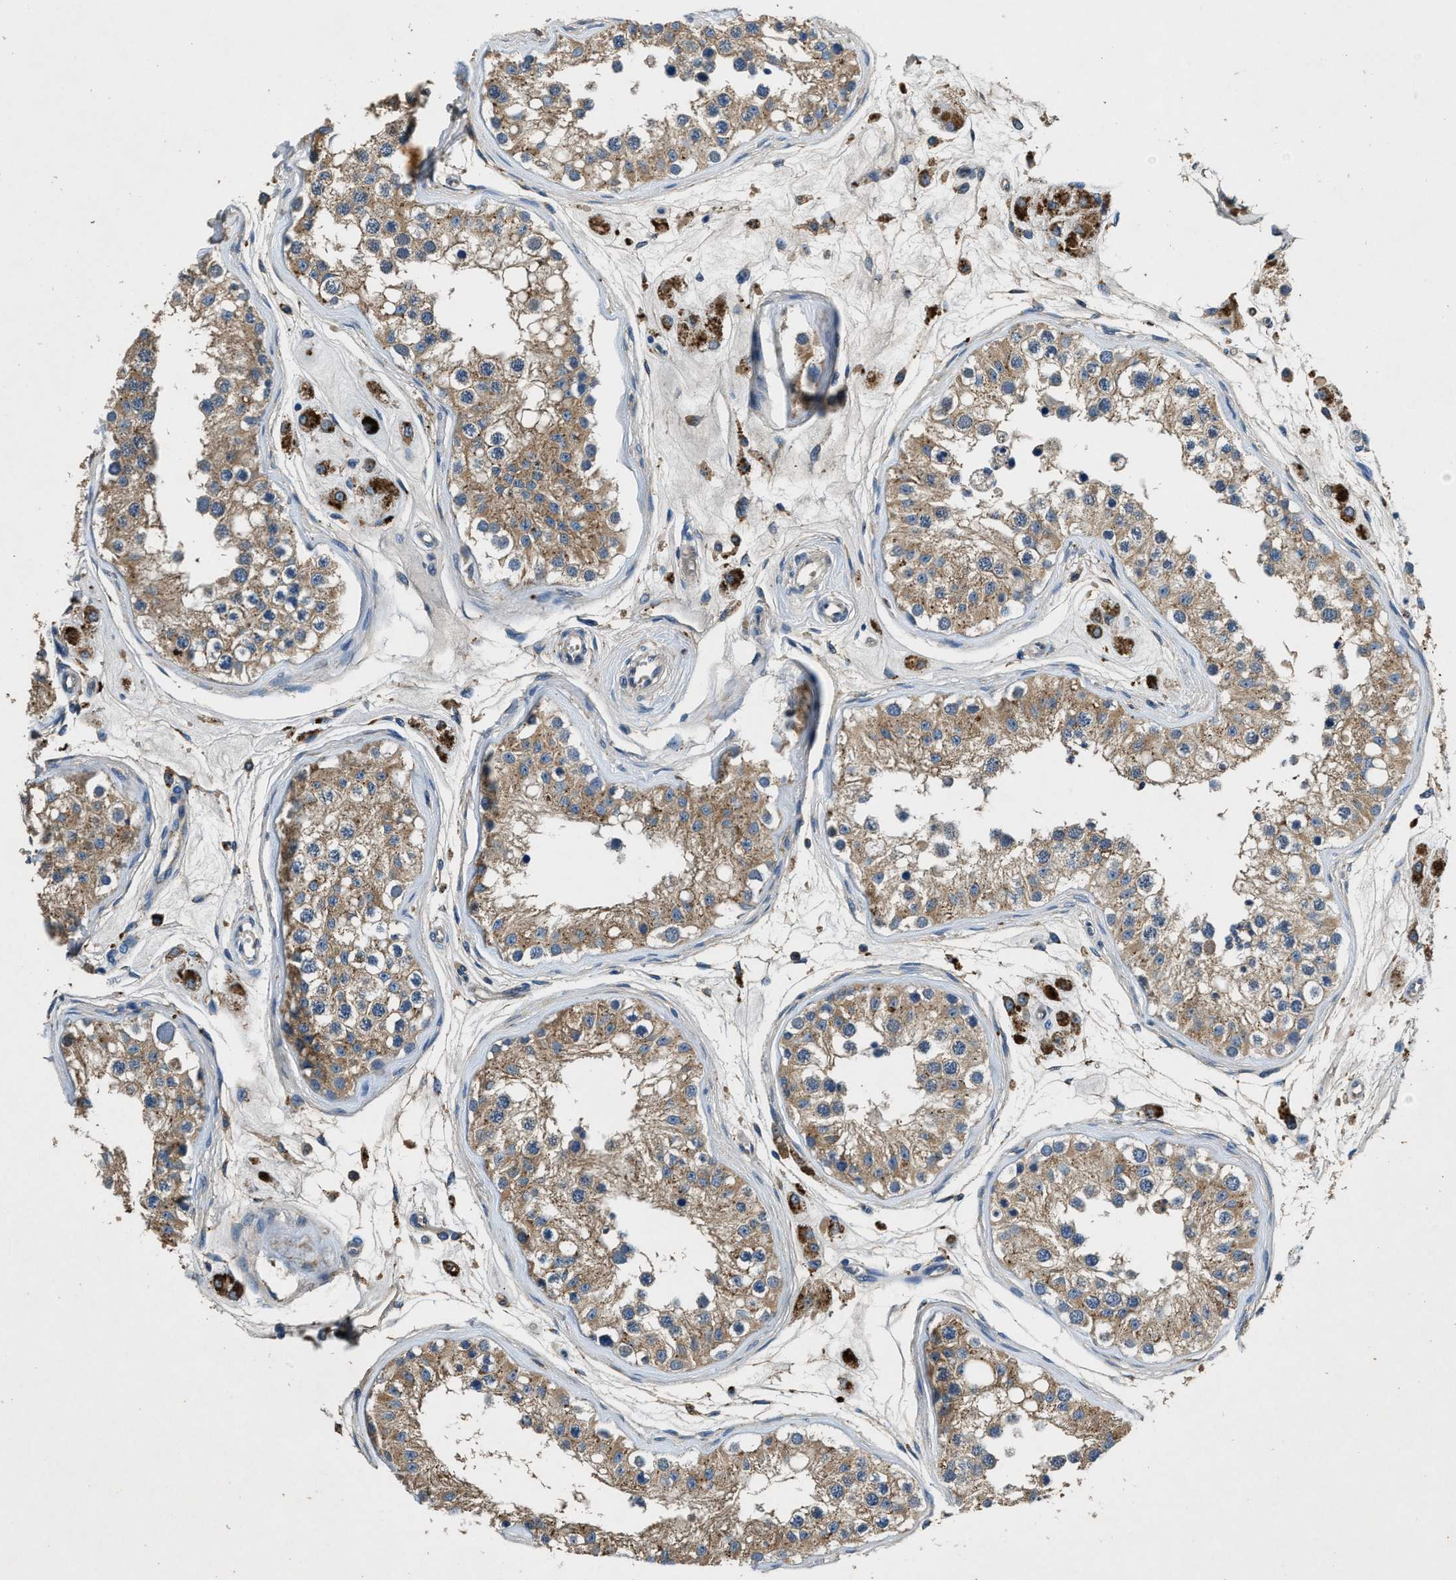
{"staining": {"intensity": "moderate", "quantity": ">75%", "location": "cytoplasmic/membranous"}, "tissue": "testis", "cell_type": "Cells in seminiferous ducts", "image_type": "normal", "snomed": [{"axis": "morphology", "description": "Normal tissue, NOS"}, {"axis": "morphology", "description": "Adenocarcinoma, metastatic, NOS"}, {"axis": "topography", "description": "Testis"}], "caption": "Immunohistochemistry (IHC) (DAB (3,3'-diaminobenzidine)) staining of normal testis exhibits moderate cytoplasmic/membranous protein expression in about >75% of cells in seminiferous ducts.", "gene": "BLOC1S1", "patient": {"sex": "male", "age": 26}}